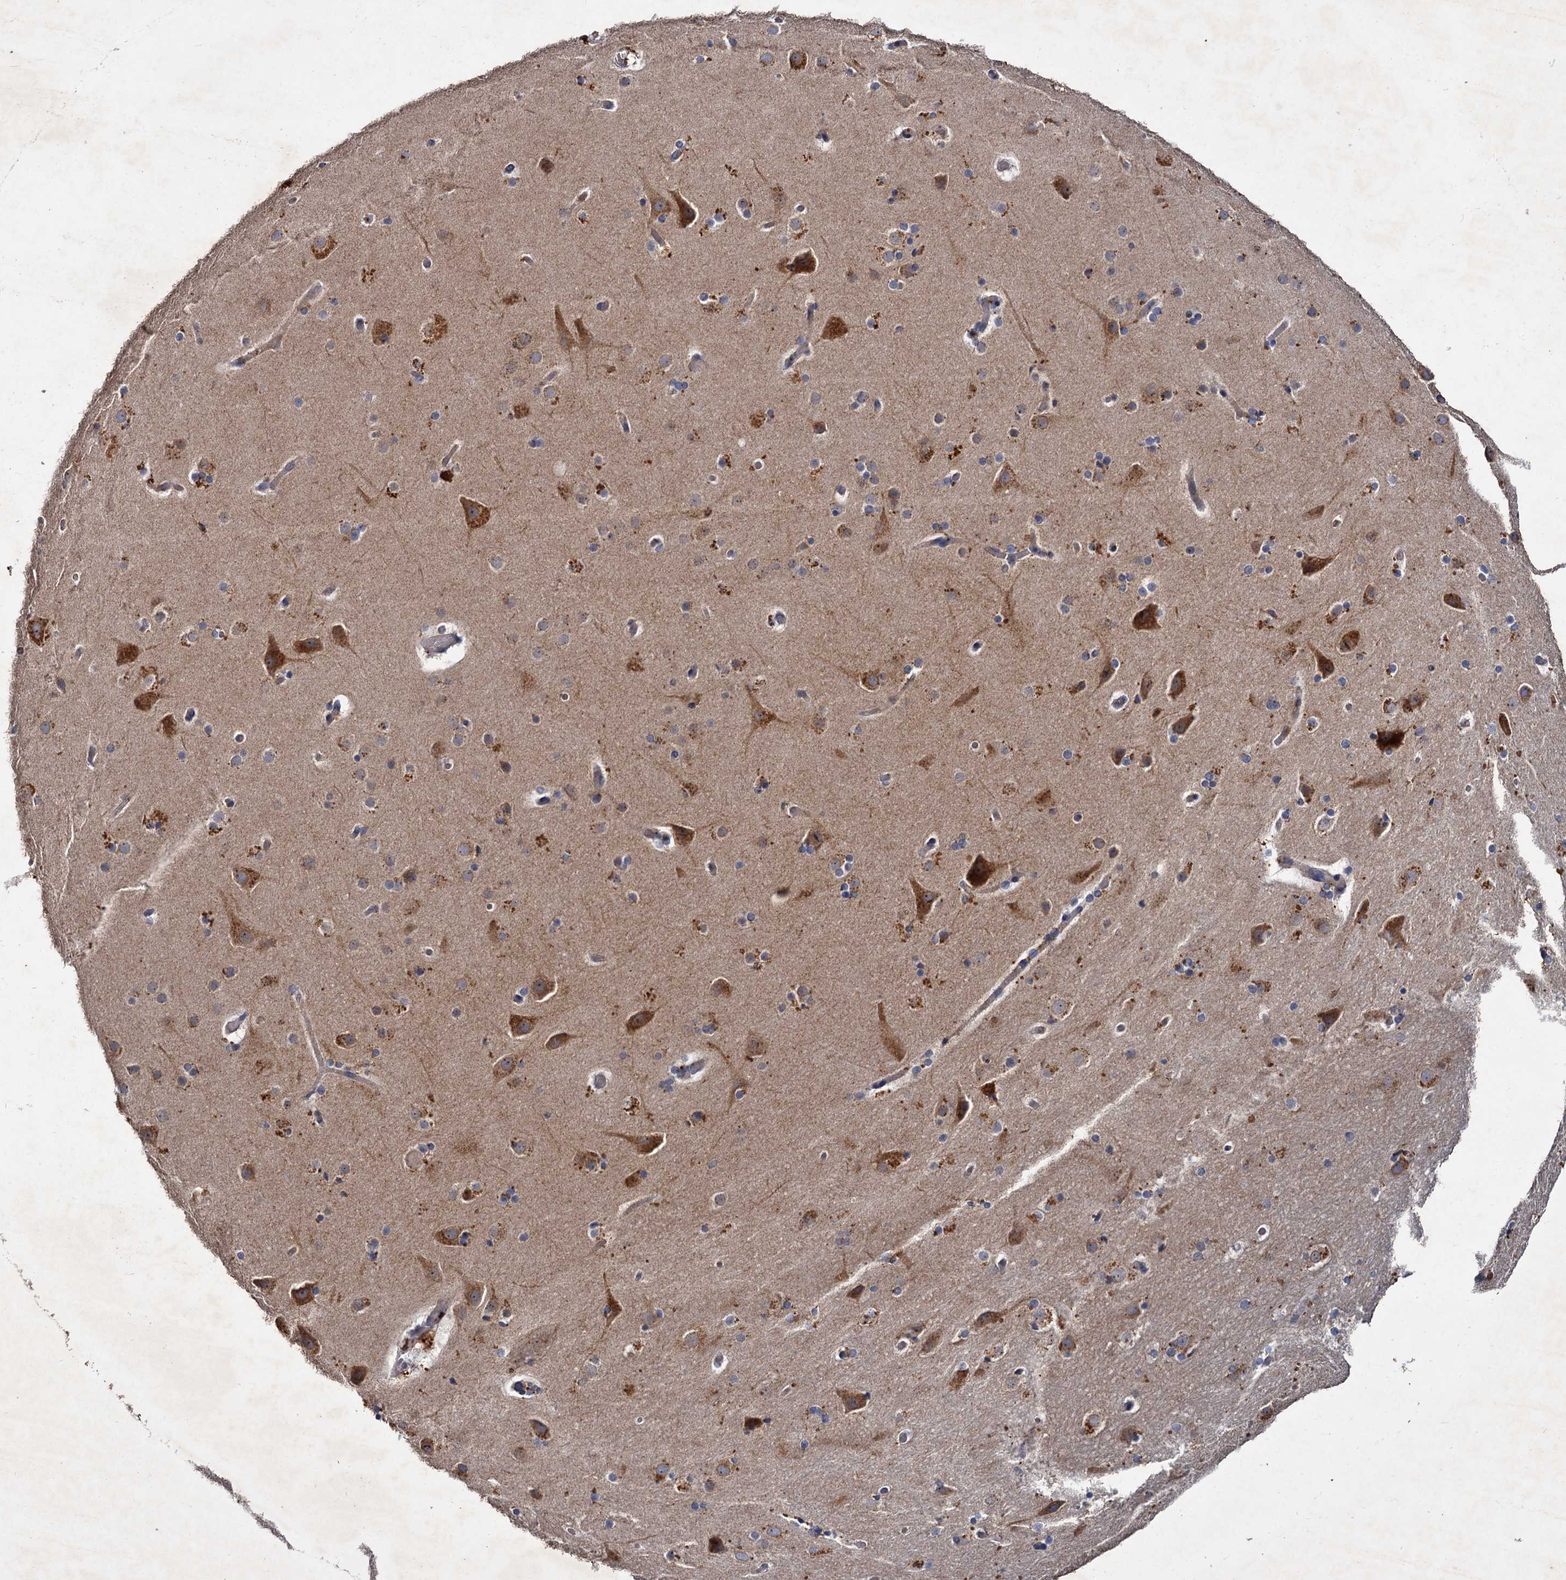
{"staining": {"intensity": "negative", "quantity": "none", "location": "none"}, "tissue": "cerebral cortex", "cell_type": "Endothelial cells", "image_type": "normal", "snomed": [{"axis": "morphology", "description": "Normal tissue, NOS"}, {"axis": "topography", "description": "Cerebral cortex"}], "caption": "Immunohistochemical staining of unremarkable human cerebral cortex displays no significant positivity in endothelial cells. Brightfield microscopy of IHC stained with DAB (brown) and hematoxylin (blue), captured at high magnification.", "gene": "ATP9A", "patient": {"sex": "male", "age": 57}}